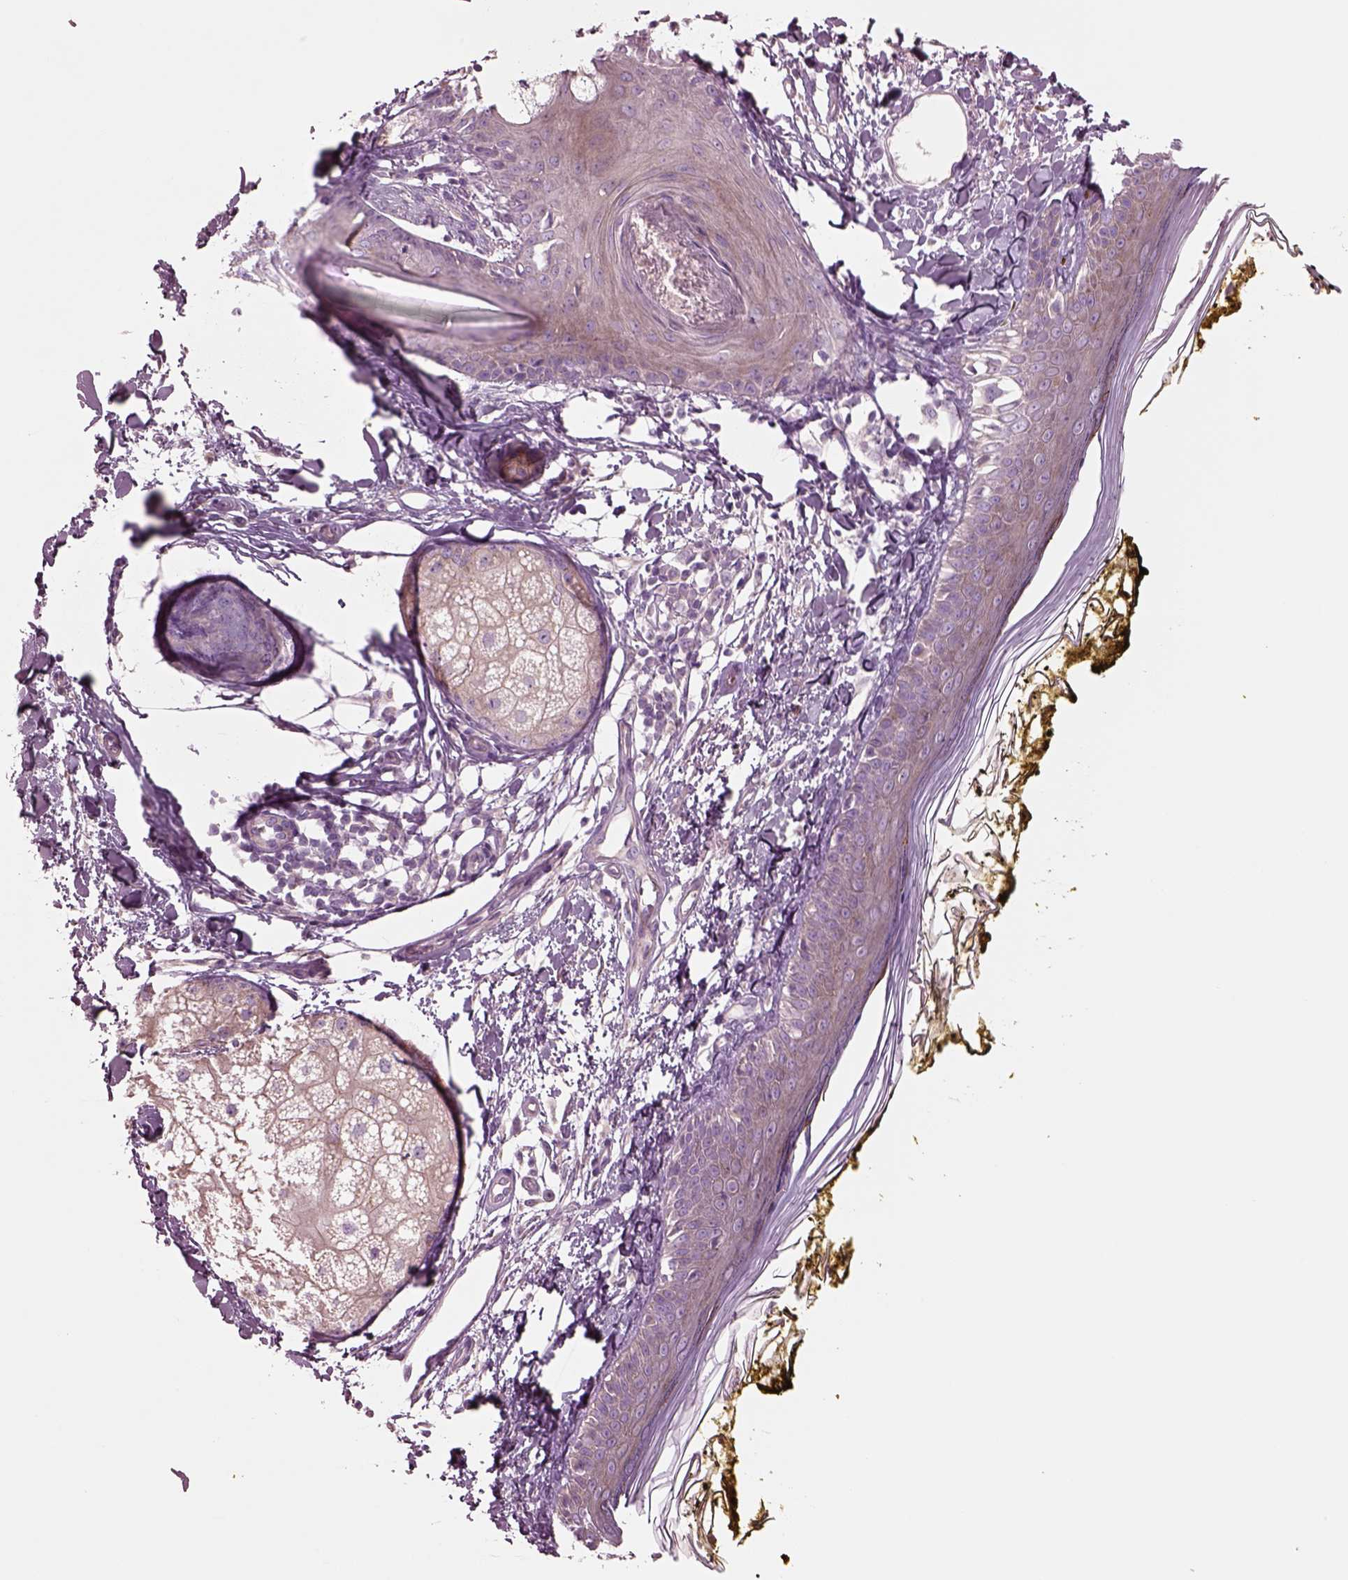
{"staining": {"intensity": "negative", "quantity": "none", "location": "none"}, "tissue": "skin", "cell_type": "Fibroblasts", "image_type": "normal", "snomed": [{"axis": "morphology", "description": "Normal tissue, NOS"}, {"axis": "topography", "description": "Skin"}], "caption": "Protein analysis of unremarkable skin exhibits no significant staining in fibroblasts.", "gene": "PLPP7", "patient": {"sex": "male", "age": 76}}